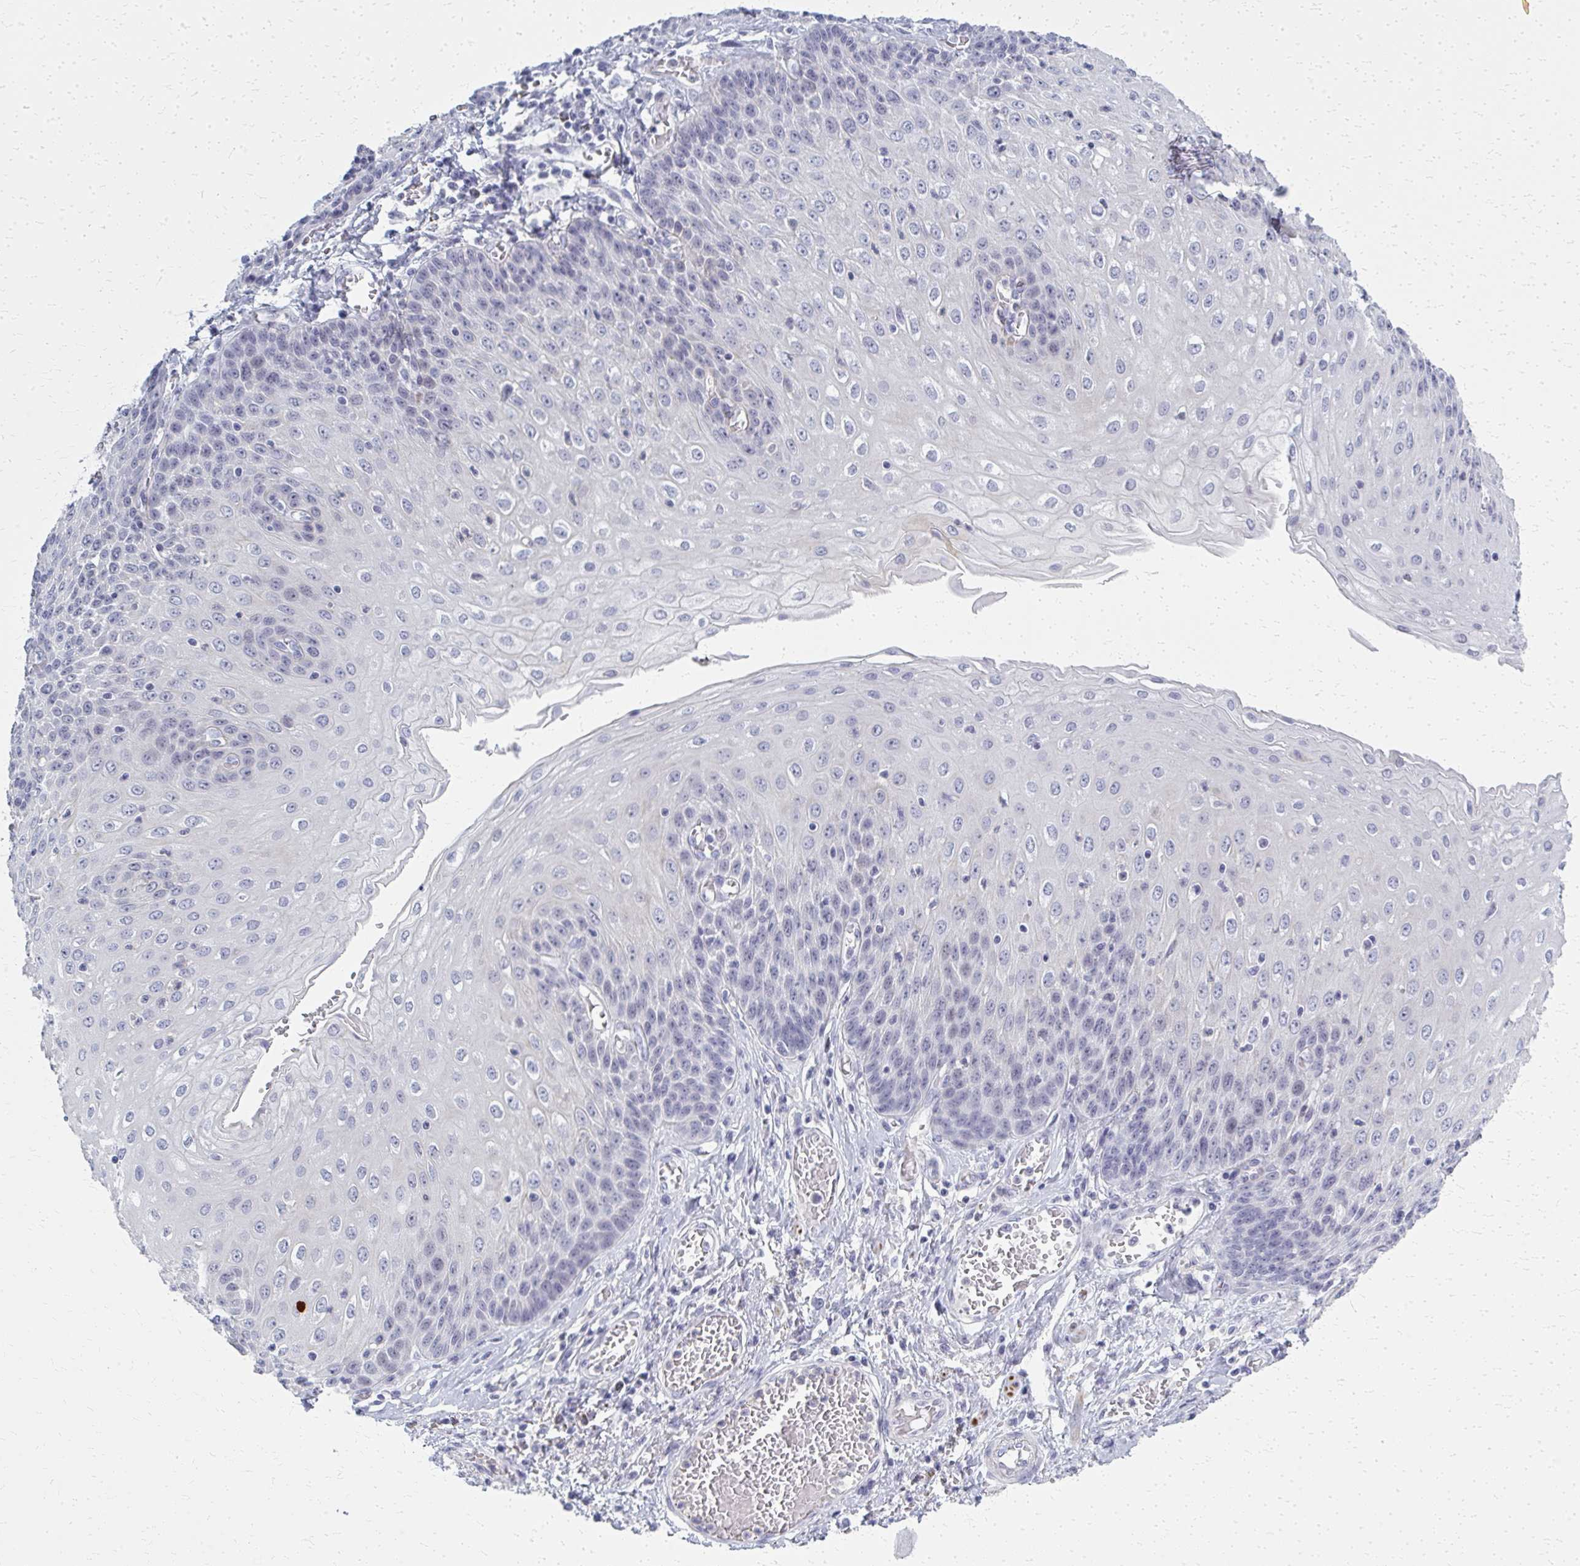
{"staining": {"intensity": "negative", "quantity": "none", "location": "none"}, "tissue": "esophagus", "cell_type": "Squamous epithelial cells", "image_type": "normal", "snomed": [{"axis": "morphology", "description": "Normal tissue, NOS"}, {"axis": "morphology", "description": "Adenocarcinoma, NOS"}, {"axis": "topography", "description": "Esophagus"}], "caption": "DAB (3,3'-diaminobenzidine) immunohistochemical staining of benign human esophagus demonstrates no significant expression in squamous epithelial cells.", "gene": "CASQ2", "patient": {"sex": "male", "age": 81}}